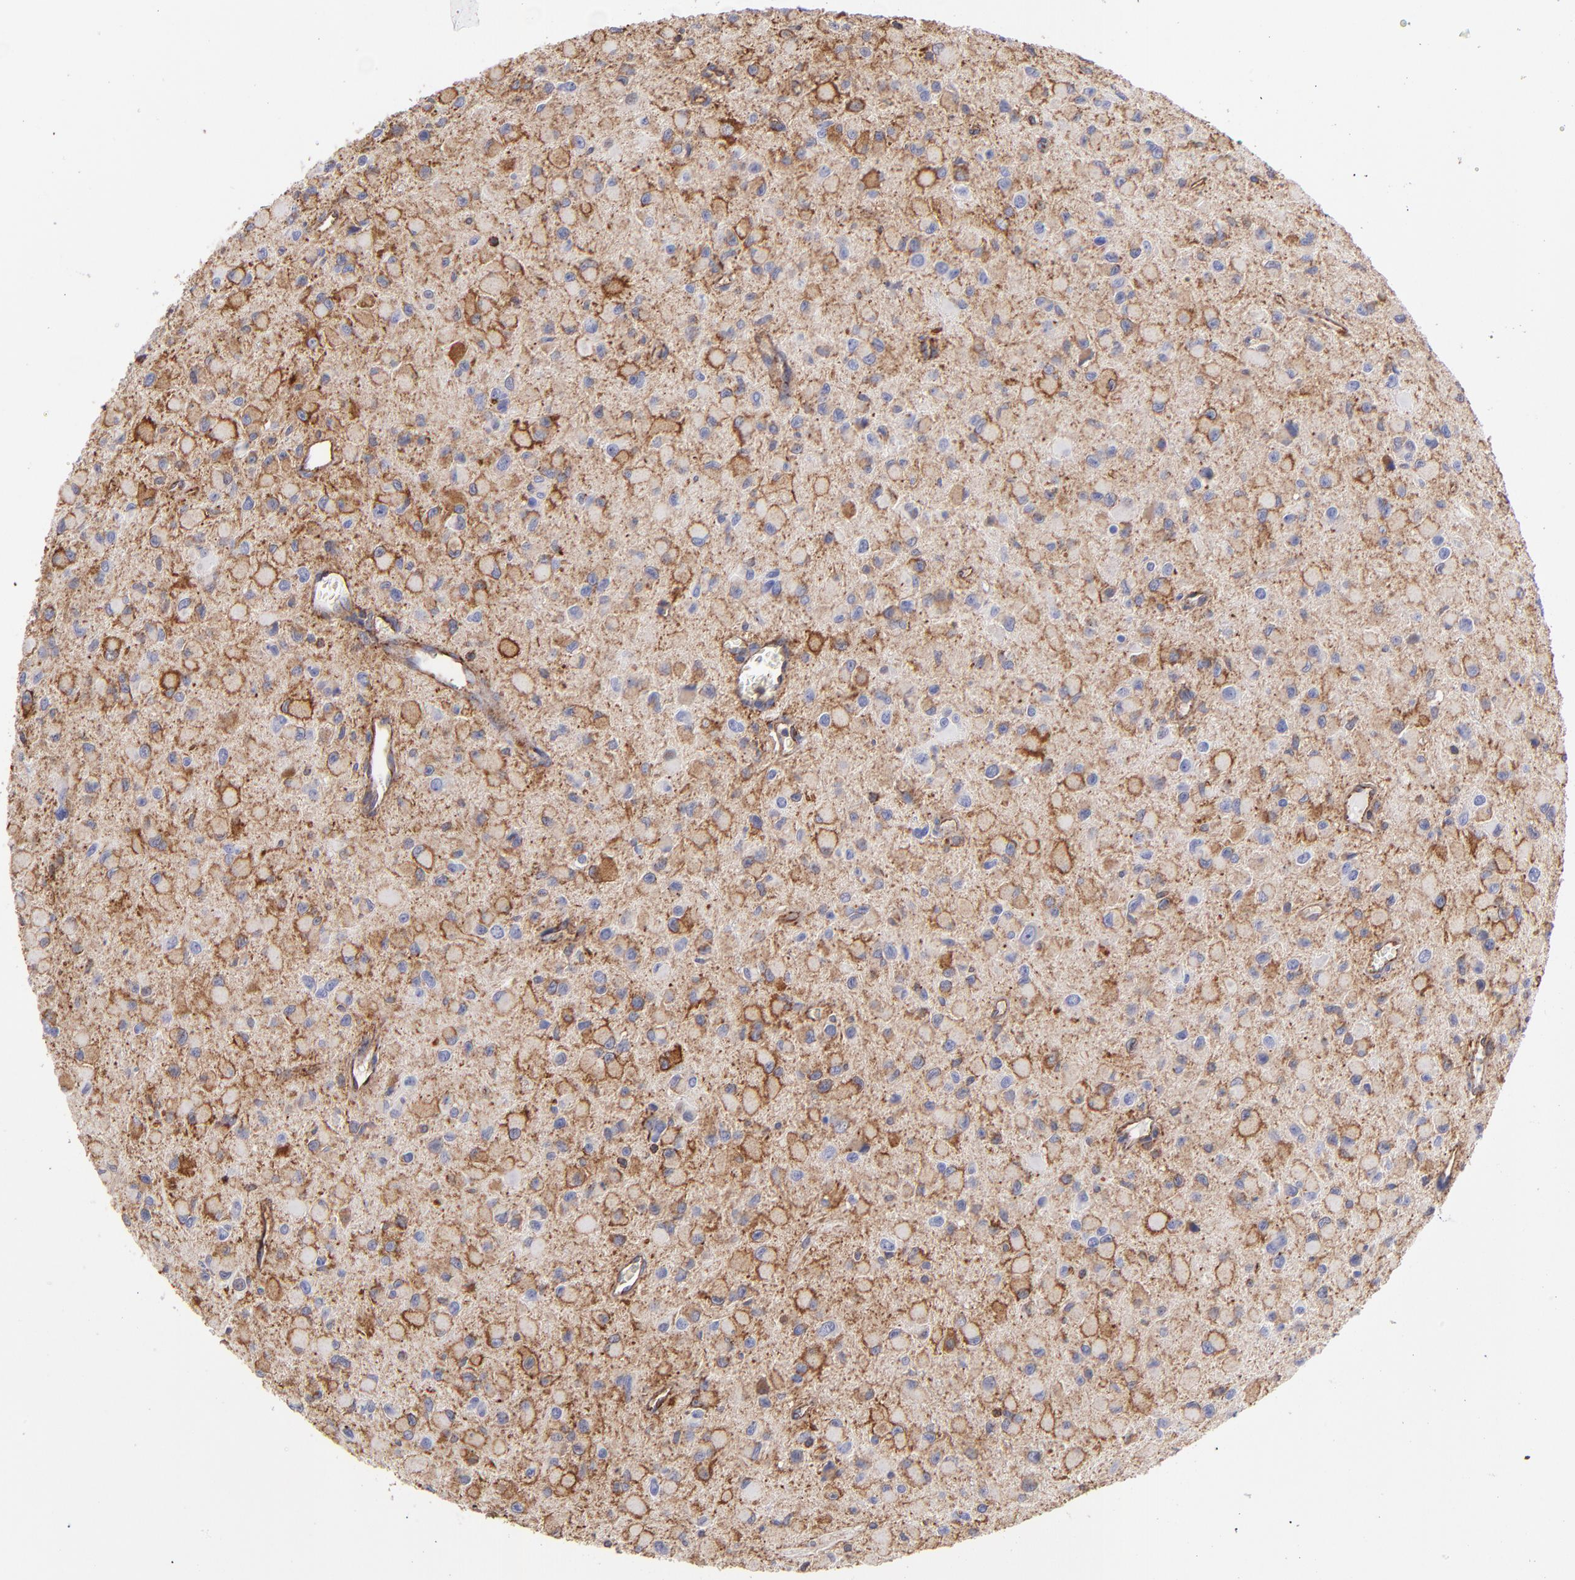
{"staining": {"intensity": "moderate", "quantity": "<25%", "location": "cytoplasmic/membranous"}, "tissue": "glioma", "cell_type": "Tumor cells", "image_type": "cancer", "snomed": [{"axis": "morphology", "description": "Glioma, malignant, Low grade"}, {"axis": "topography", "description": "Brain"}], "caption": "IHC image of neoplastic tissue: low-grade glioma (malignant) stained using immunohistochemistry (IHC) reveals low levels of moderate protein expression localized specifically in the cytoplasmic/membranous of tumor cells, appearing as a cytoplasmic/membranous brown color.", "gene": "MVP", "patient": {"sex": "male", "age": 42}}